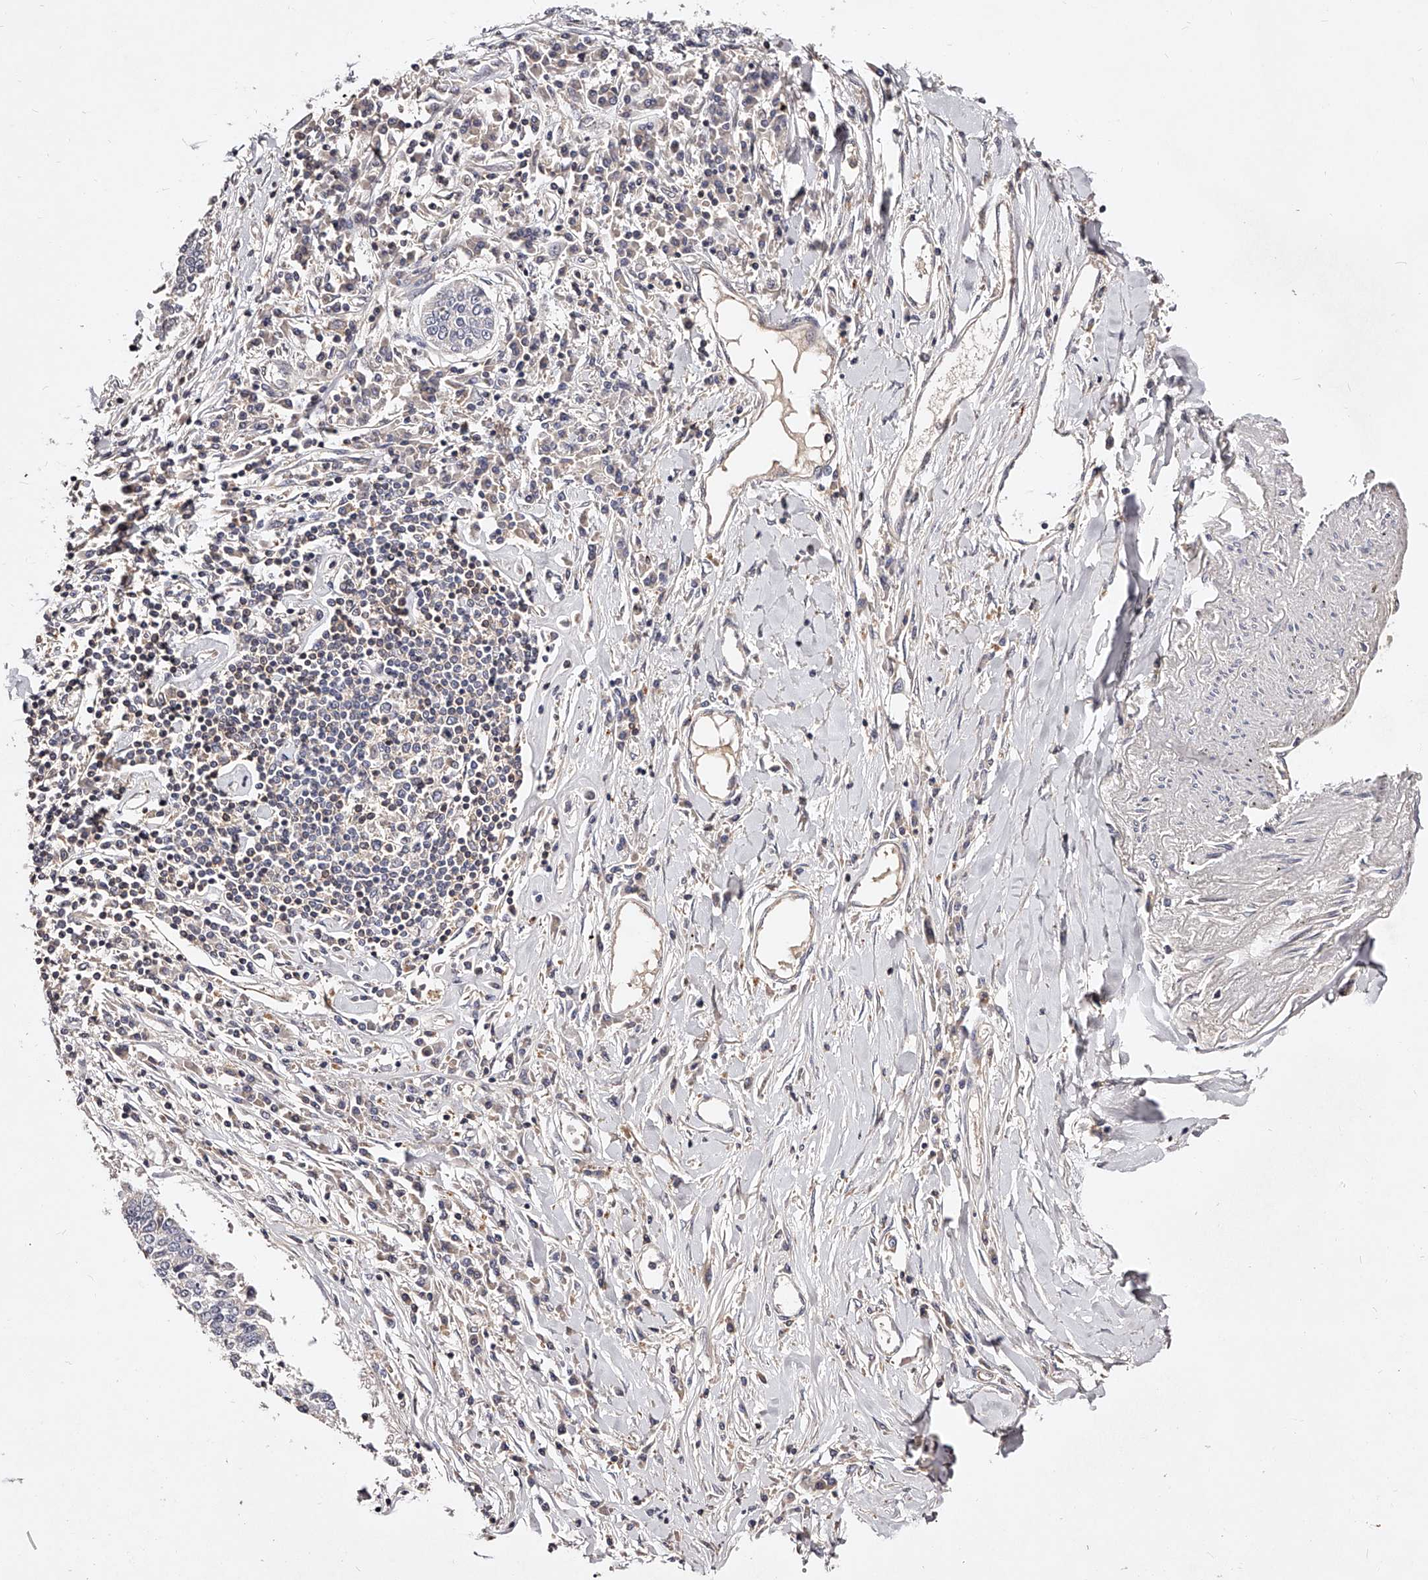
{"staining": {"intensity": "negative", "quantity": "none", "location": "none"}, "tissue": "lung cancer", "cell_type": "Tumor cells", "image_type": "cancer", "snomed": [{"axis": "morphology", "description": "Normal tissue, NOS"}, {"axis": "morphology", "description": "Squamous cell carcinoma, NOS"}, {"axis": "topography", "description": "Cartilage tissue"}, {"axis": "topography", "description": "Bronchus"}, {"axis": "topography", "description": "Lung"}, {"axis": "topography", "description": "Peripheral nerve tissue"}], "caption": "Tumor cells are negative for brown protein staining in lung cancer.", "gene": "PHACTR1", "patient": {"sex": "female", "age": 49}}